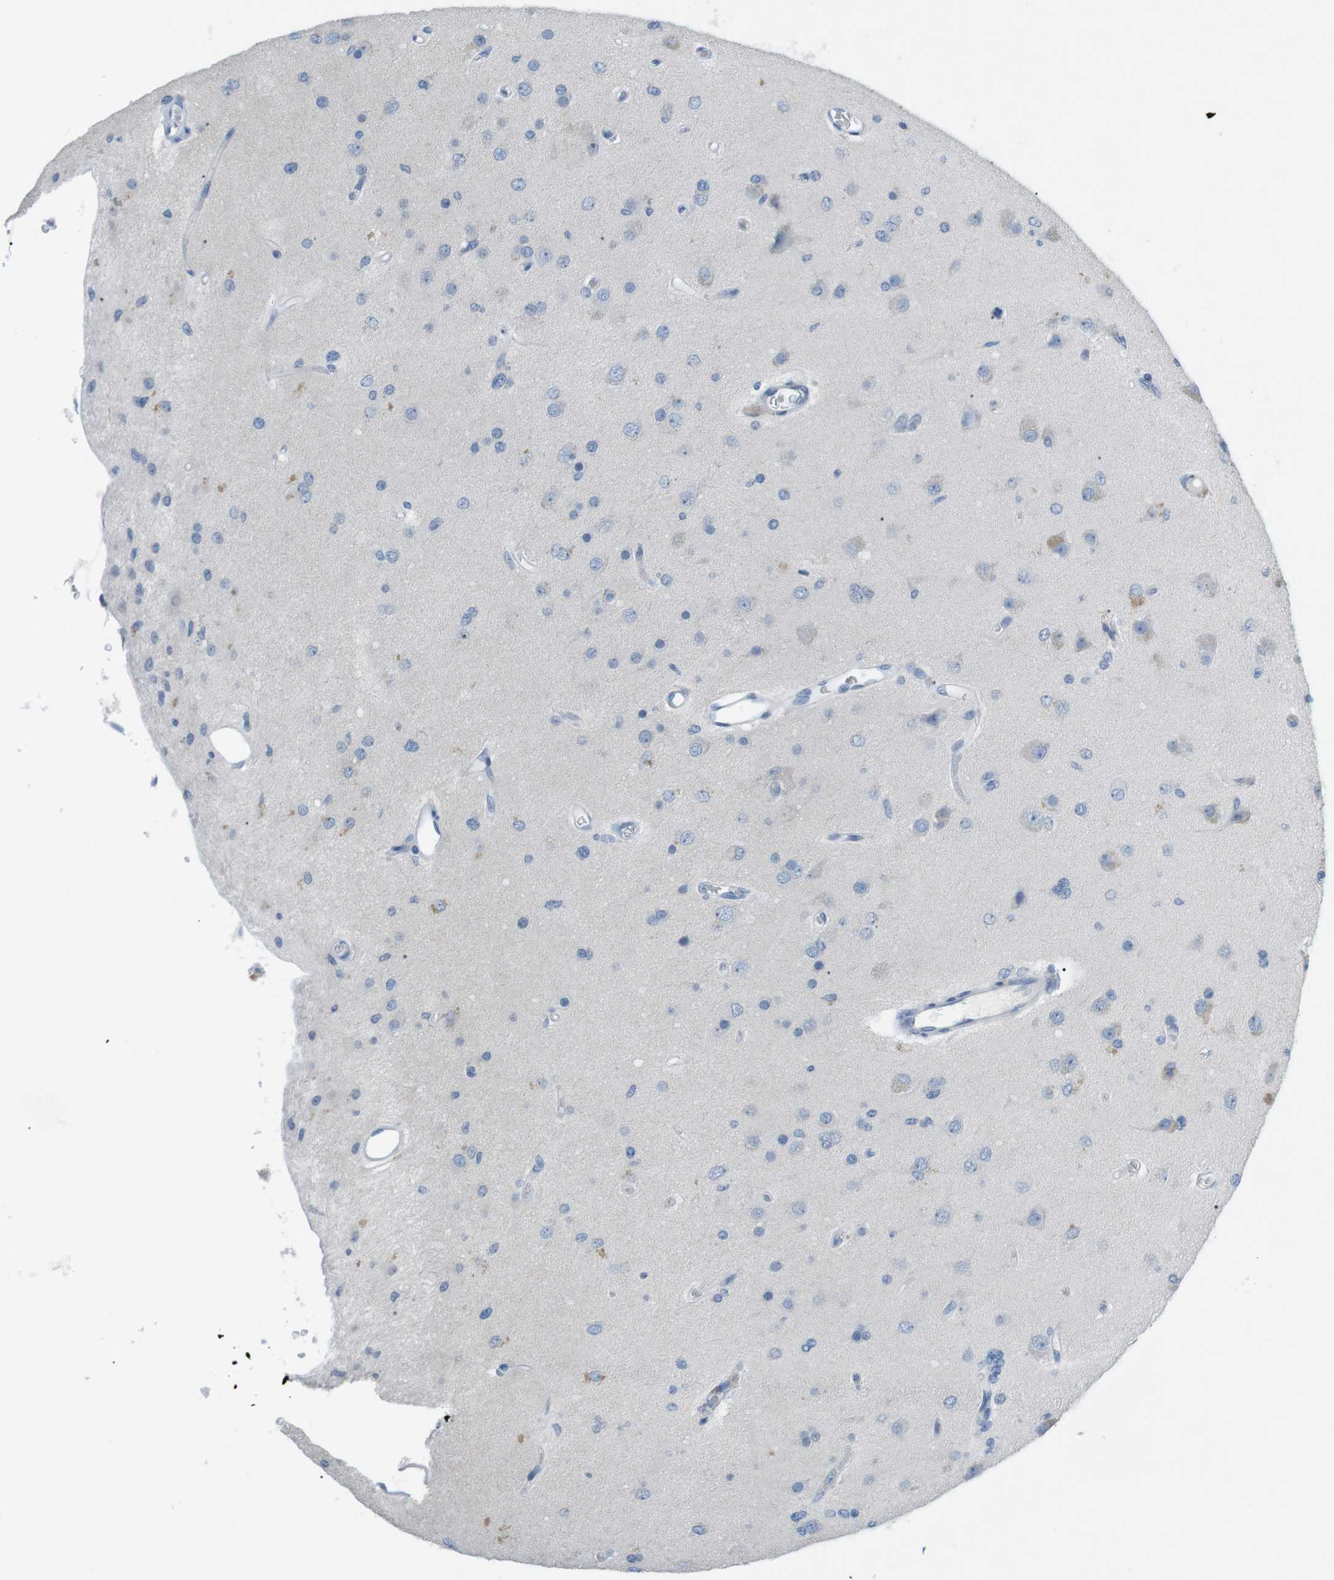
{"staining": {"intensity": "weak", "quantity": "<25%", "location": "cytoplasmic/membranous"}, "tissue": "glioma", "cell_type": "Tumor cells", "image_type": "cancer", "snomed": [{"axis": "morphology", "description": "Normal tissue, NOS"}, {"axis": "morphology", "description": "Glioma, malignant, High grade"}, {"axis": "topography", "description": "Cerebral cortex"}], "caption": "IHC of glioma displays no staining in tumor cells.", "gene": "SALL4", "patient": {"sex": "male", "age": 77}}